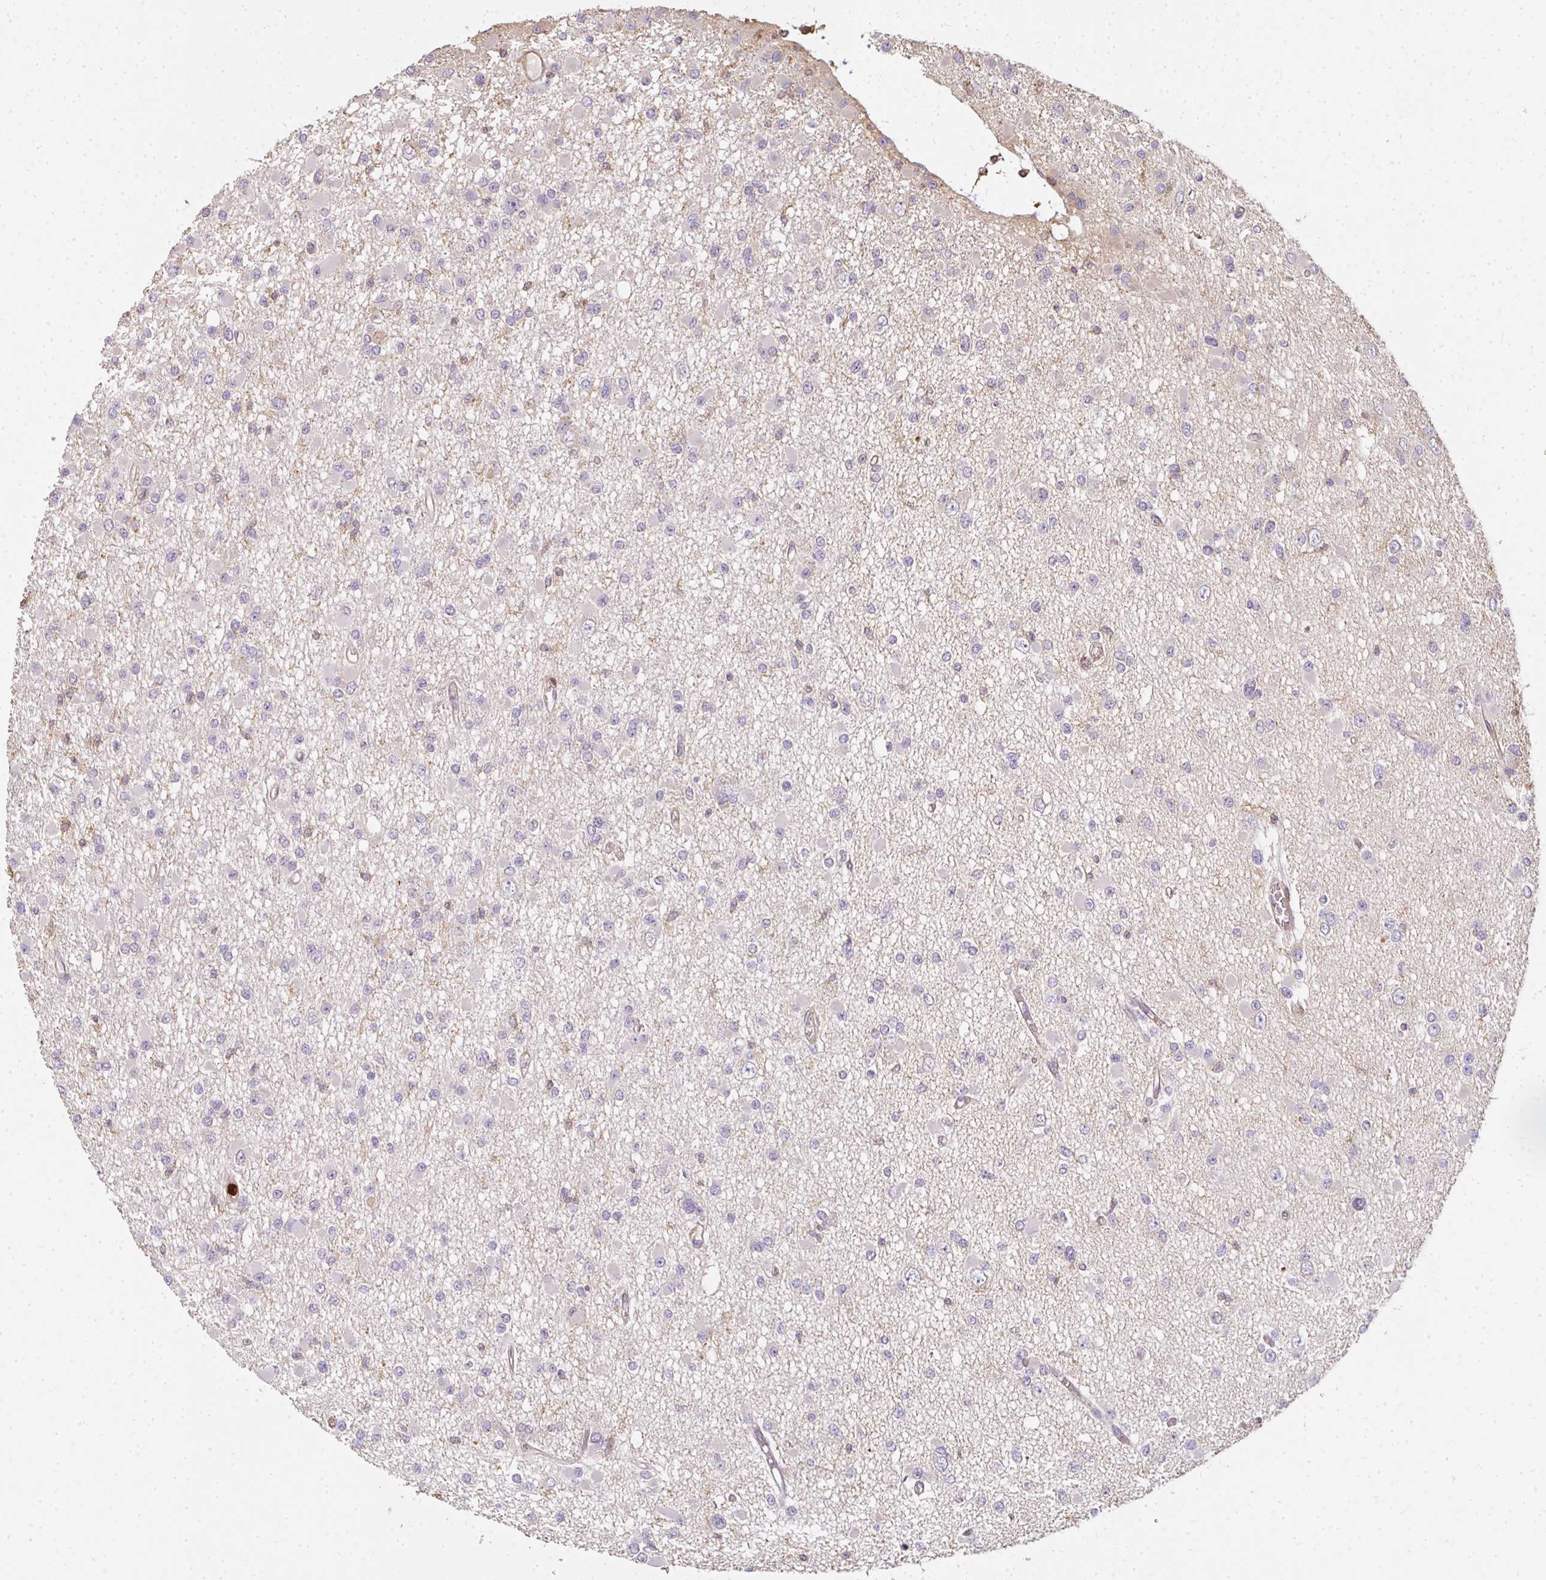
{"staining": {"intensity": "negative", "quantity": "none", "location": "none"}, "tissue": "glioma", "cell_type": "Tumor cells", "image_type": "cancer", "snomed": [{"axis": "morphology", "description": "Glioma, malignant, Low grade"}, {"axis": "topography", "description": "Brain"}], "caption": "IHC of human low-grade glioma (malignant) shows no staining in tumor cells.", "gene": "CNTRL", "patient": {"sex": "female", "age": 22}}